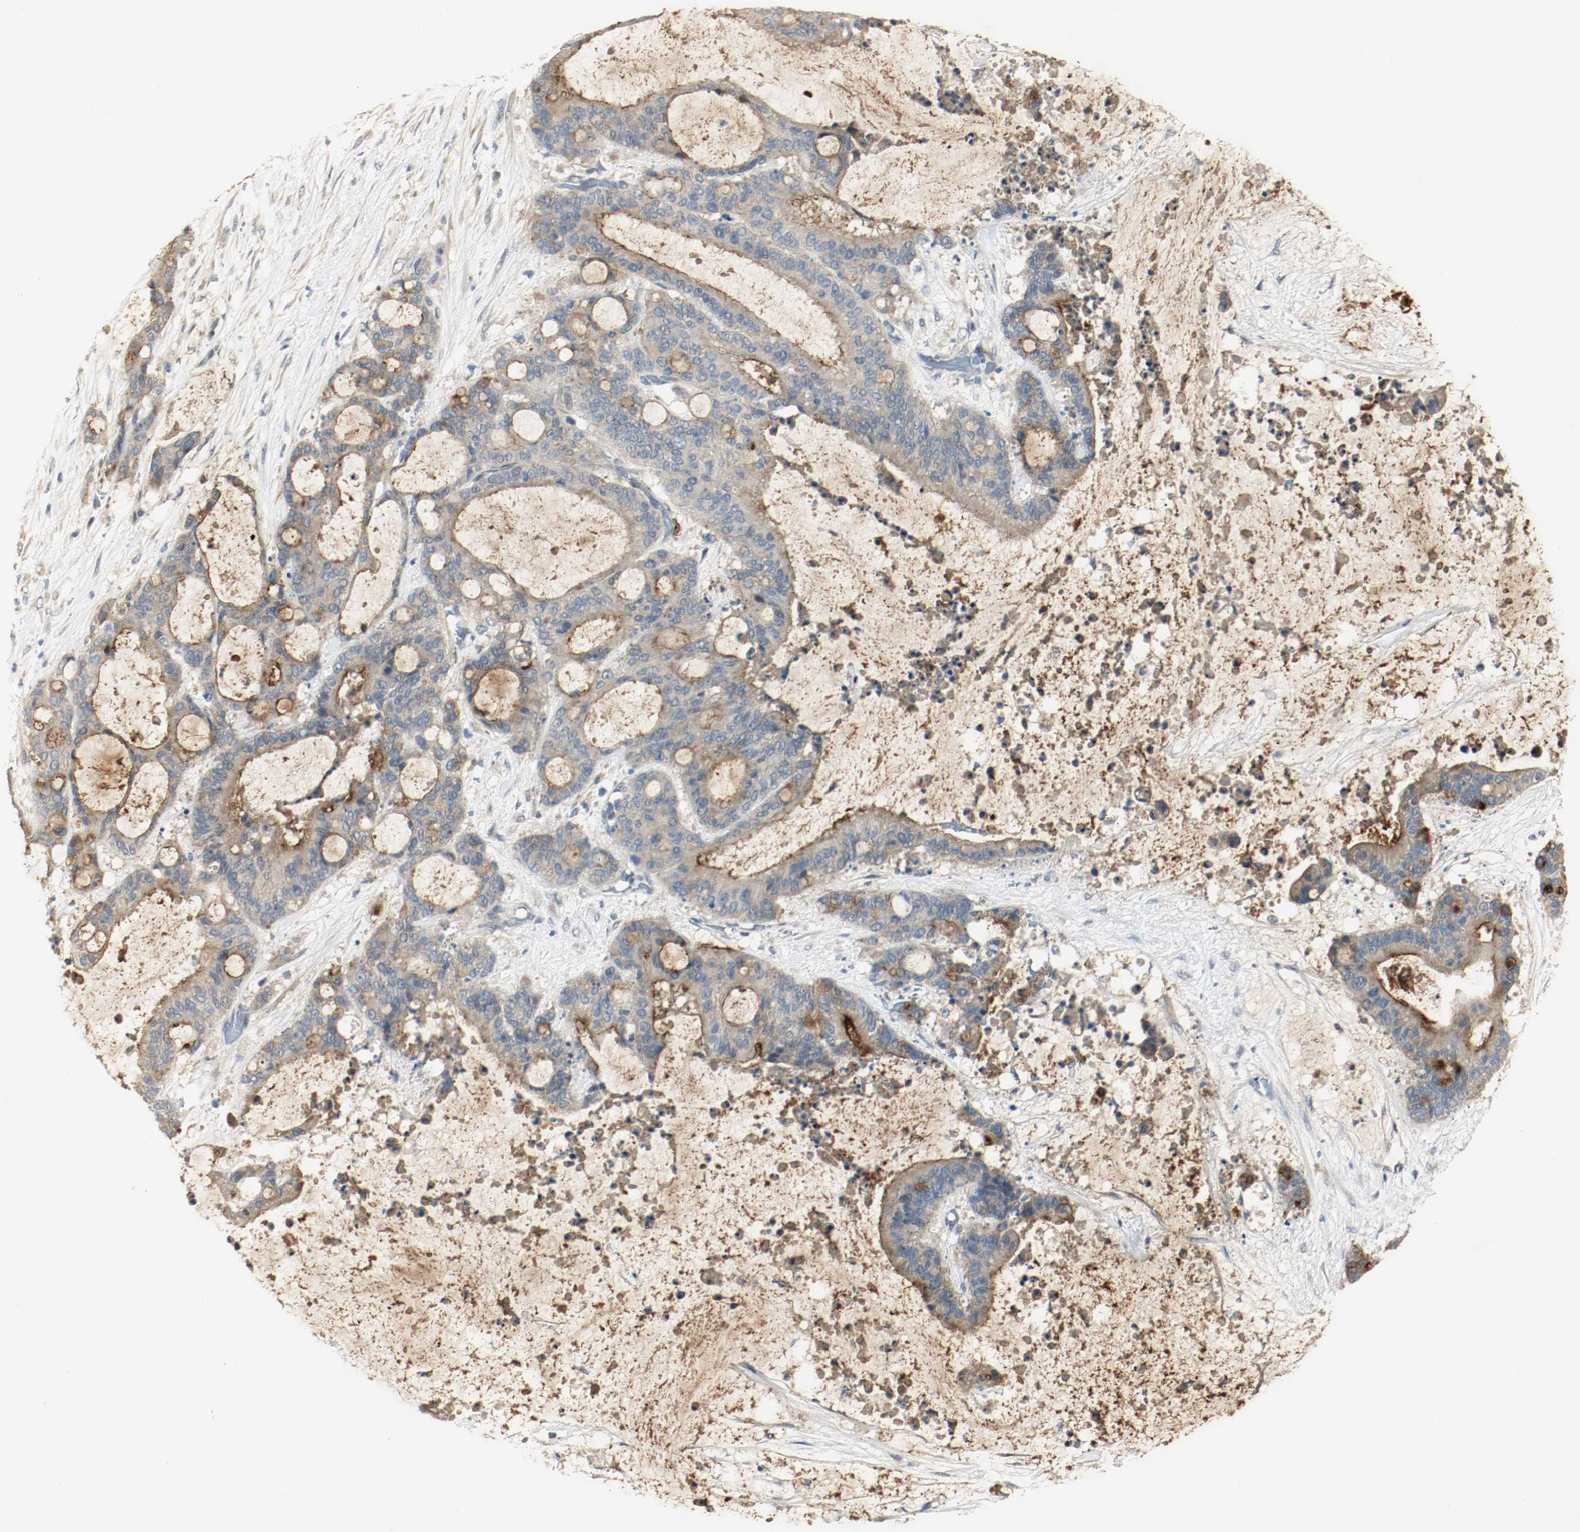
{"staining": {"intensity": "moderate", "quantity": "25%-75%", "location": "cytoplasmic/membranous"}, "tissue": "liver cancer", "cell_type": "Tumor cells", "image_type": "cancer", "snomed": [{"axis": "morphology", "description": "Cholangiocarcinoma"}, {"axis": "topography", "description": "Liver"}], "caption": "A micrograph showing moderate cytoplasmic/membranous positivity in approximately 25%-75% of tumor cells in liver cholangiocarcinoma, as visualized by brown immunohistochemical staining.", "gene": "MELTF", "patient": {"sex": "female", "age": 73}}